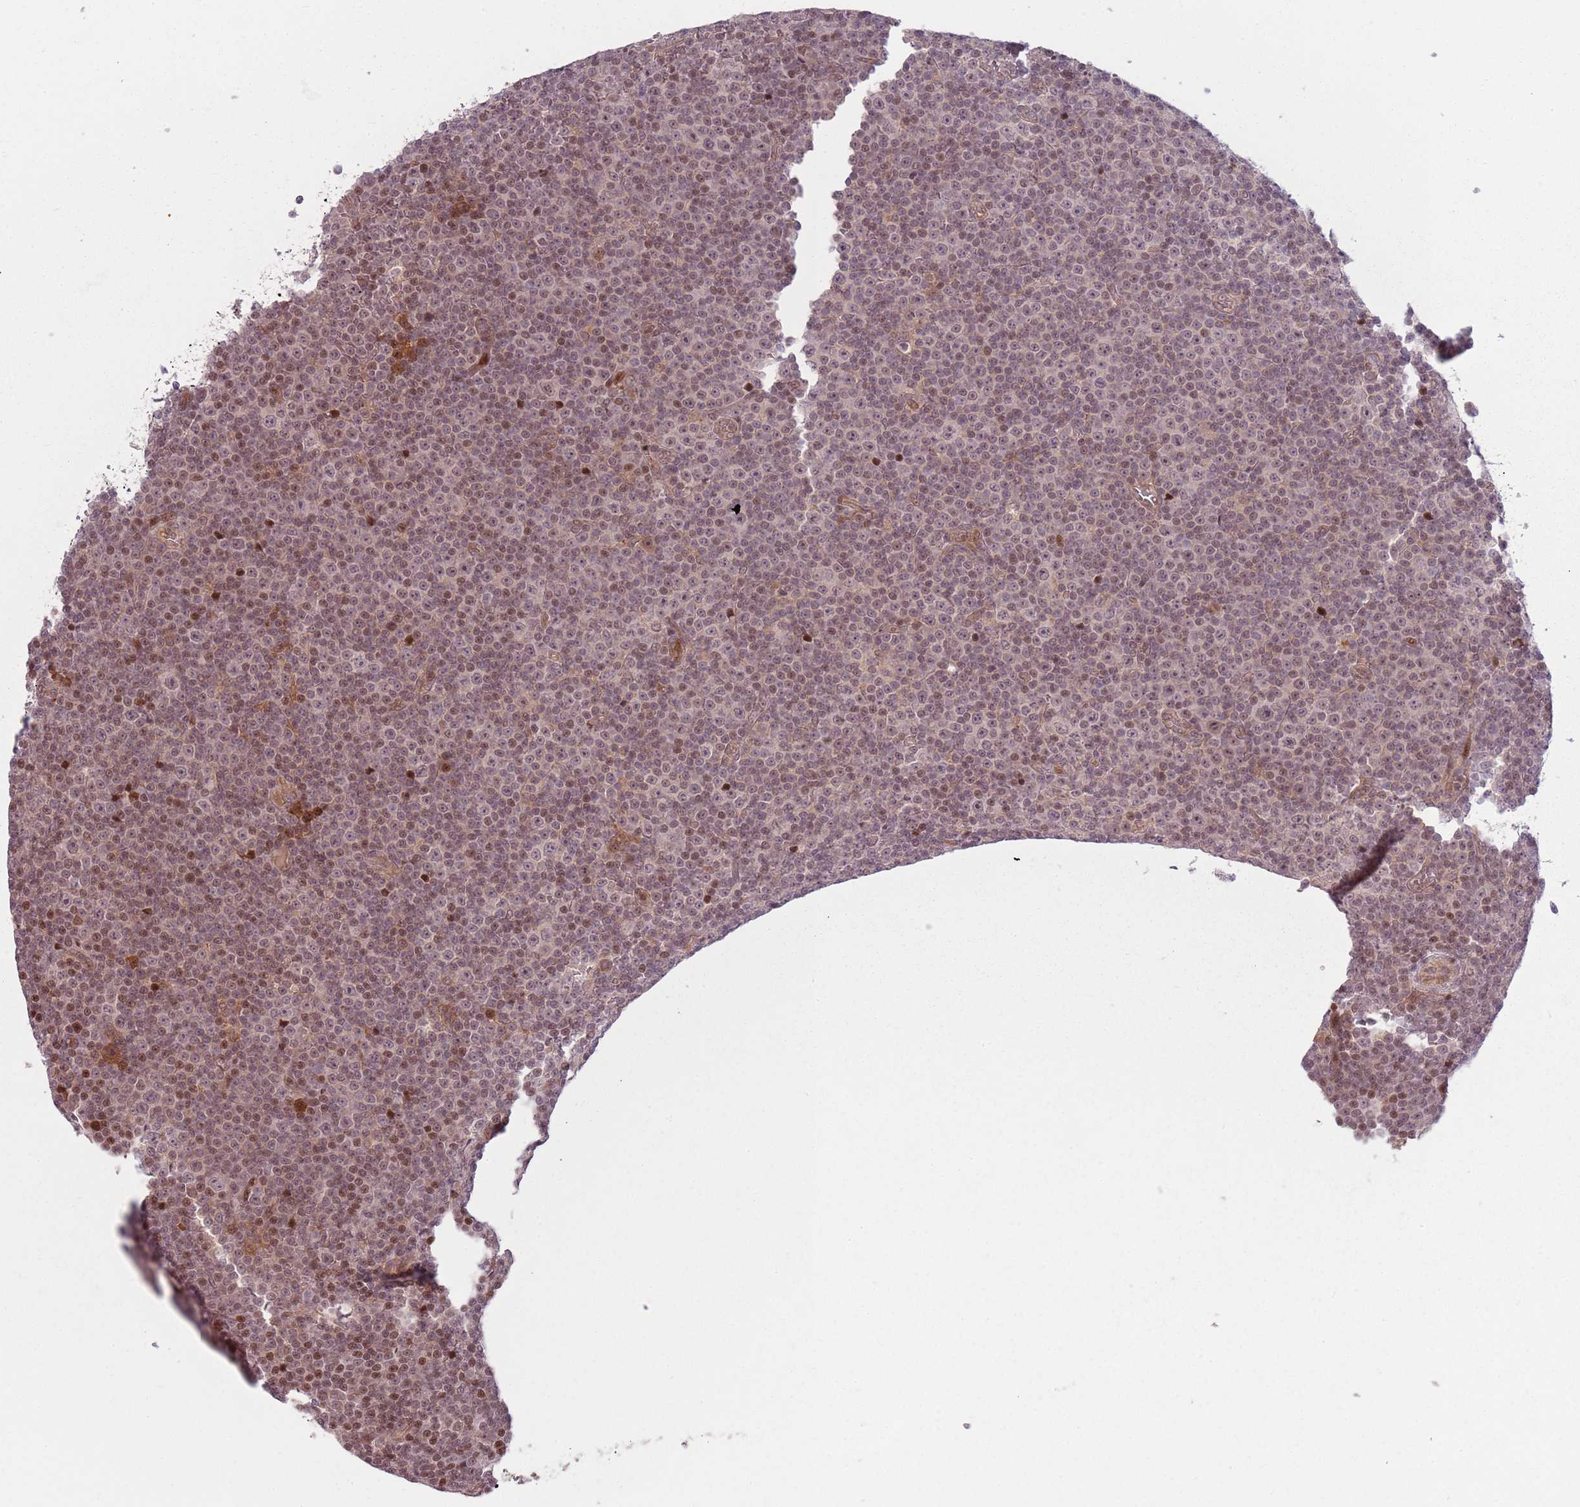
{"staining": {"intensity": "weak", "quantity": "25%-75%", "location": "nuclear"}, "tissue": "lymphoma", "cell_type": "Tumor cells", "image_type": "cancer", "snomed": [{"axis": "morphology", "description": "Malignant lymphoma, non-Hodgkin's type, Low grade"}, {"axis": "topography", "description": "Lymph node"}], "caption": "Protein positivity by immunohistochemistry (IHC) shows weak nuclear expression in approximately 25%-75% of tumor cells in low-grade malignant lymphoma, non-Hodgkin's type.", "gene": "ADGRG1", "patient": {"sex": "female", "age": 67}}